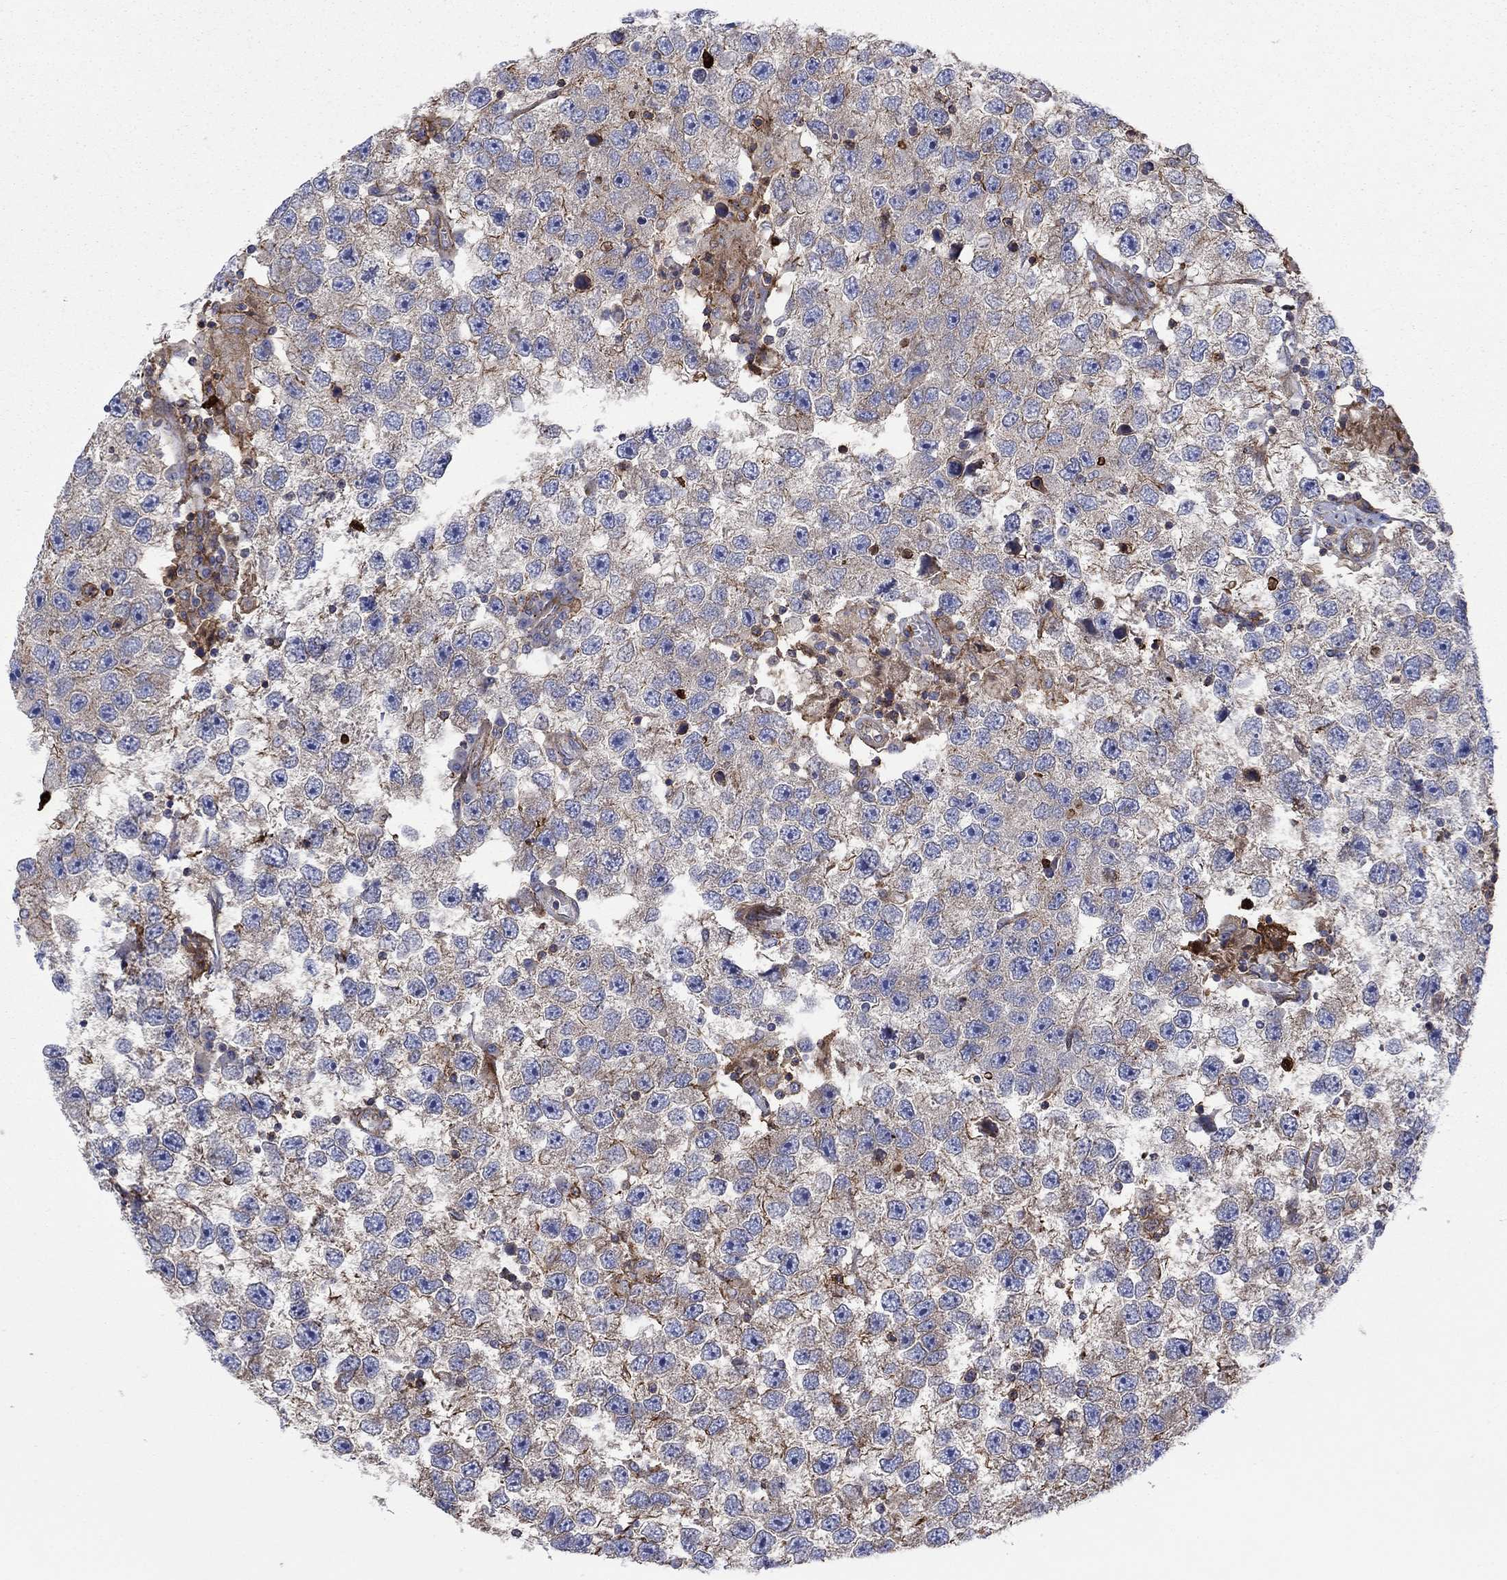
{"staining": {"intensity": "strong", "quantity": "<25%", "location": "cytoplasmic/membranous"}, "tissue": "testis cancer", "cell_type": "Tumor cells", "image_type": "cancer", "snomed": [{"axis": "morphology", "description": "Seminoma, NOS"}, {"axis": "topography", "description": "Testis"}], "caption": "DAB (3,3'-diaminobenzidine) immunohistochemical staining of human testis cancer (seminoma) shows strong cytoplasmic/membranous protein staining in about <25% of tumor cells.", "gene": "PAG1", "patient": {"sex": "male", "age": 26}}